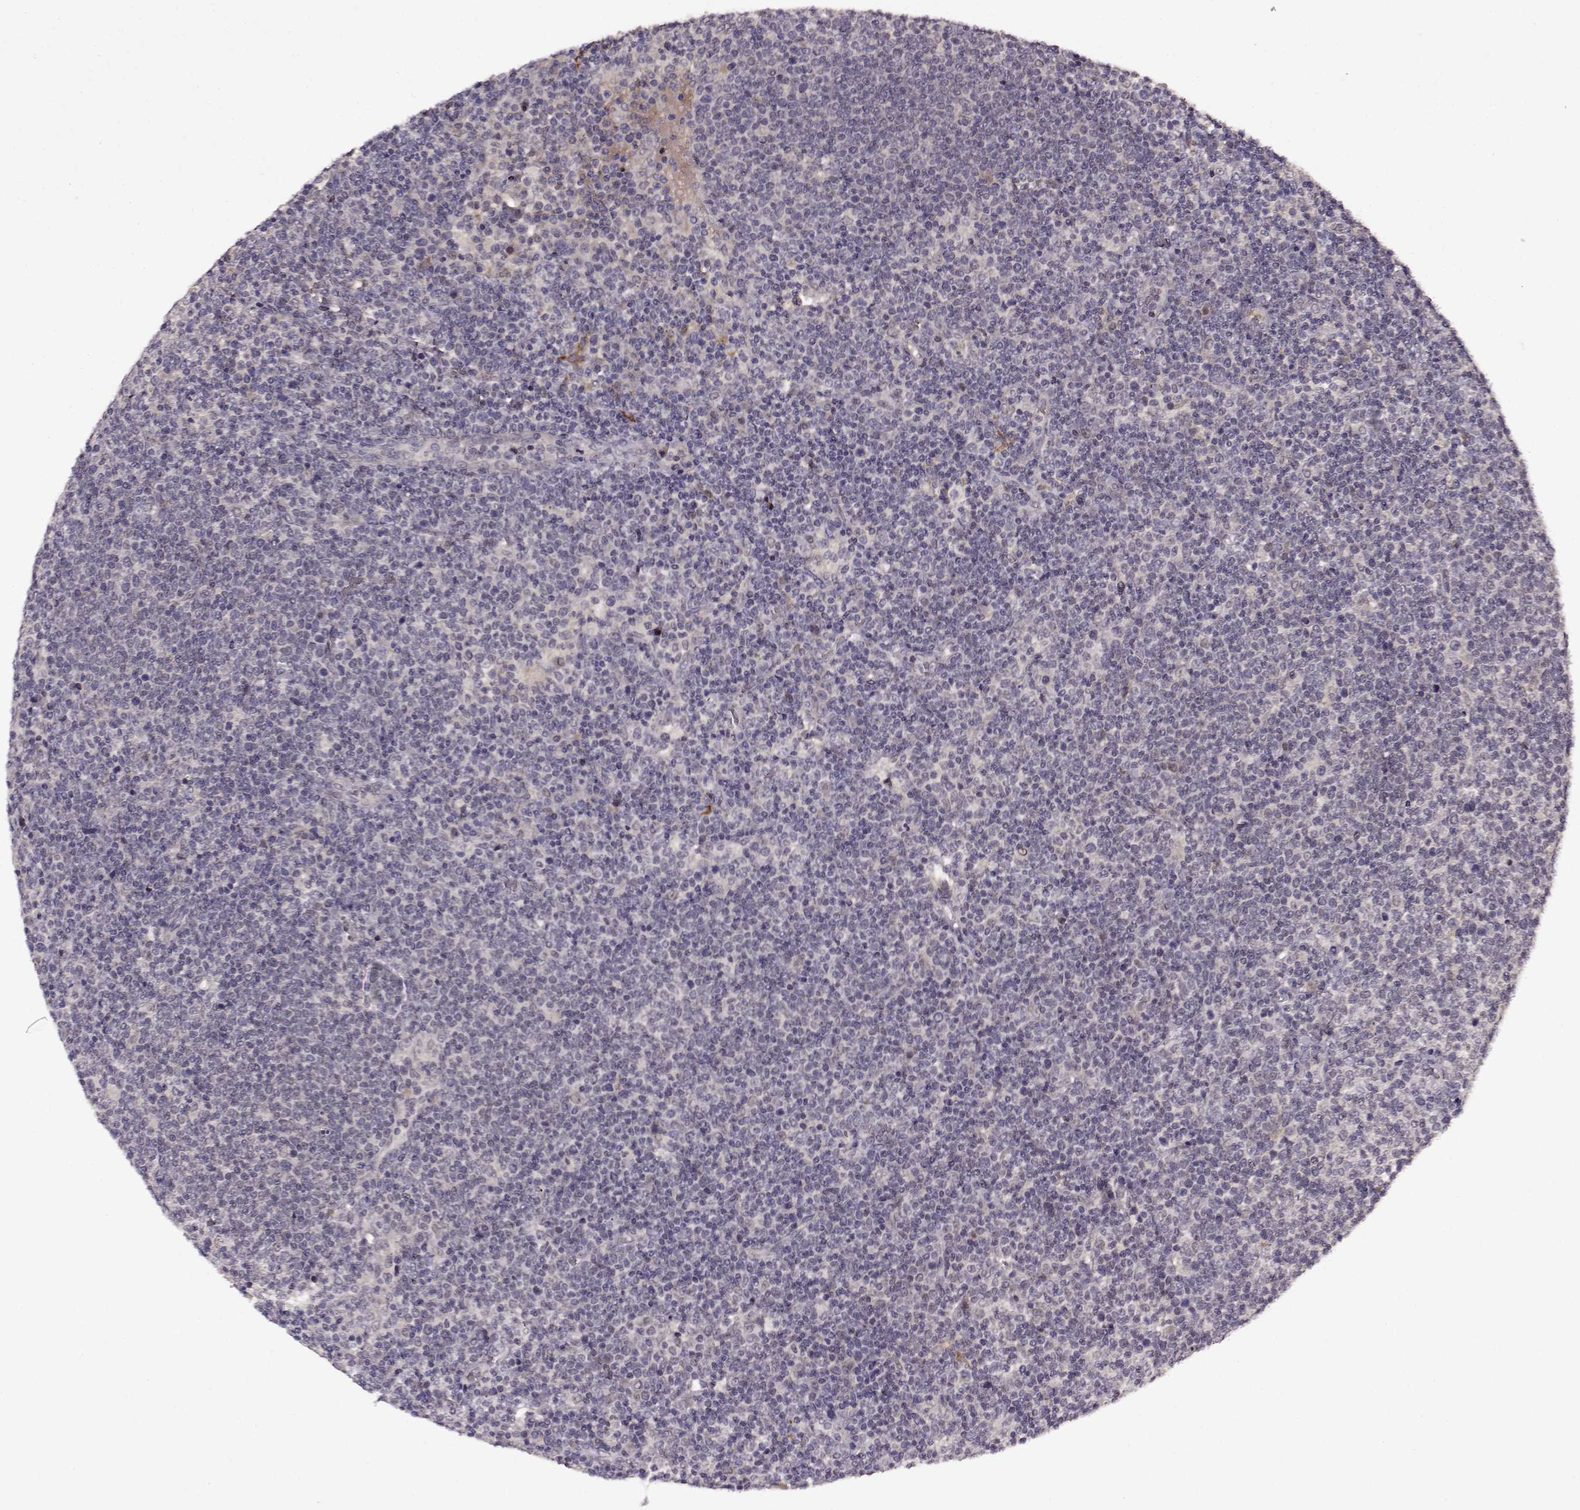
{"staining": {"intensity": "weak", "quantity": "<25%", "location": "cytoplasmic/membranous"}, "tissue": "lymphoma", "cell_type": "Tumor cells", "image_type": "cancer", "snomed": [{"axis": "morphology", "description": "Malignant lymphoma, non-Hodgkin's type, High grade"}, {"axis": "topography", "description": "Lymph node"}], "caption": "Tumor cells show no significant staining in lymphoma.", "gene": "MAIP1", "patient": {"sex": "male", "age": 61}}